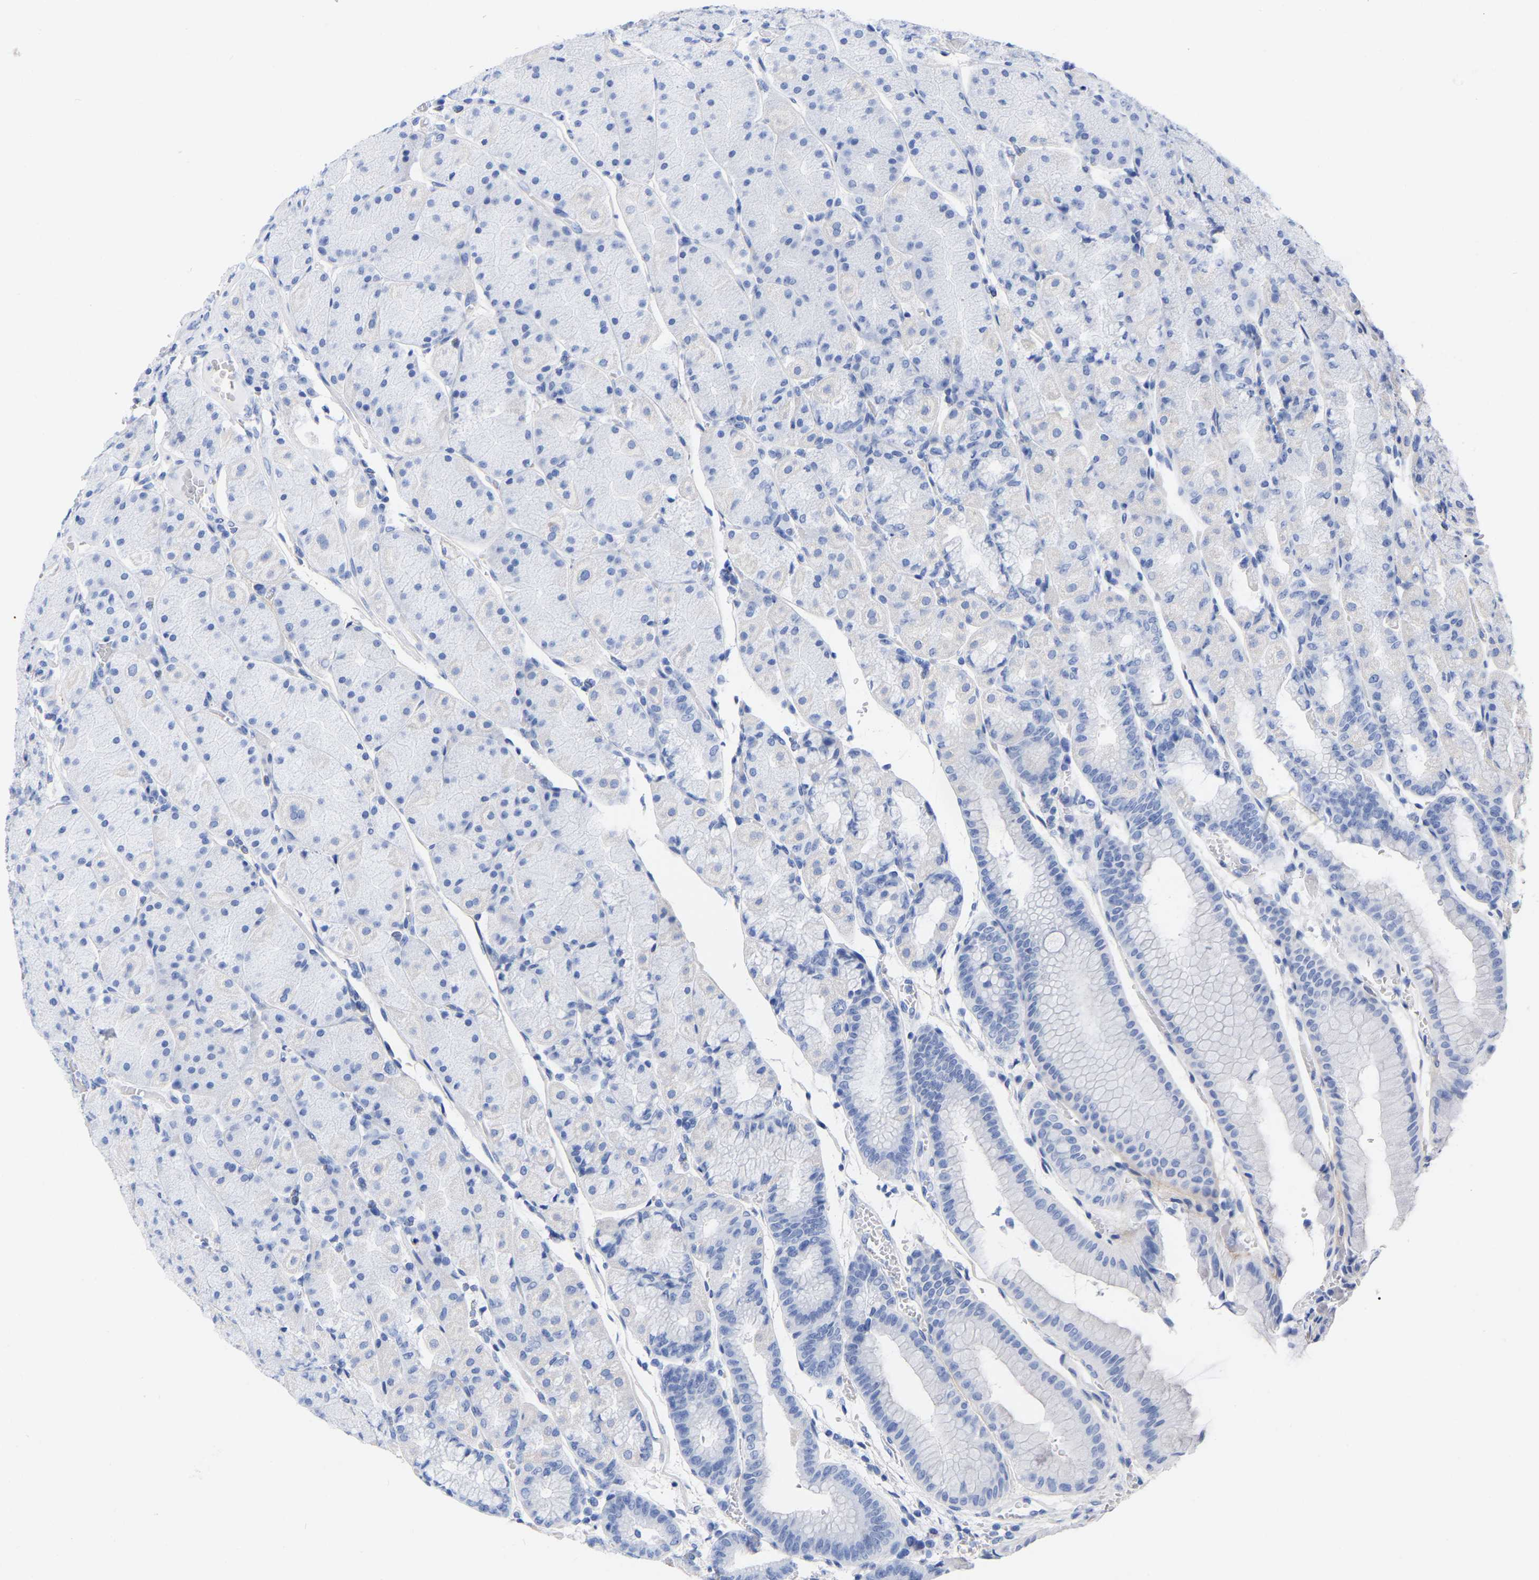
{"staining": {"intensity": "negative", "quantity": "none", "location": "none"}, "tissue": "stomach", "cell_type": "Glandular cells", "image_type": "normal", "snomed": [{"axis": "morphology", "description": "Normal tissue, NOS"}, {"axis": "morphology", "description": "Carcinoid, malignant, NOS"}, {"axis": "topography", "description": "Stomach, upper"}], "caption": "A high-resolution histopathology image shows IHC staining of benign stomach, which demonstrates no significant staining in glandular cells.", "gene": "HAPLN1", "patient": {"sex": "male", "age": 39}}